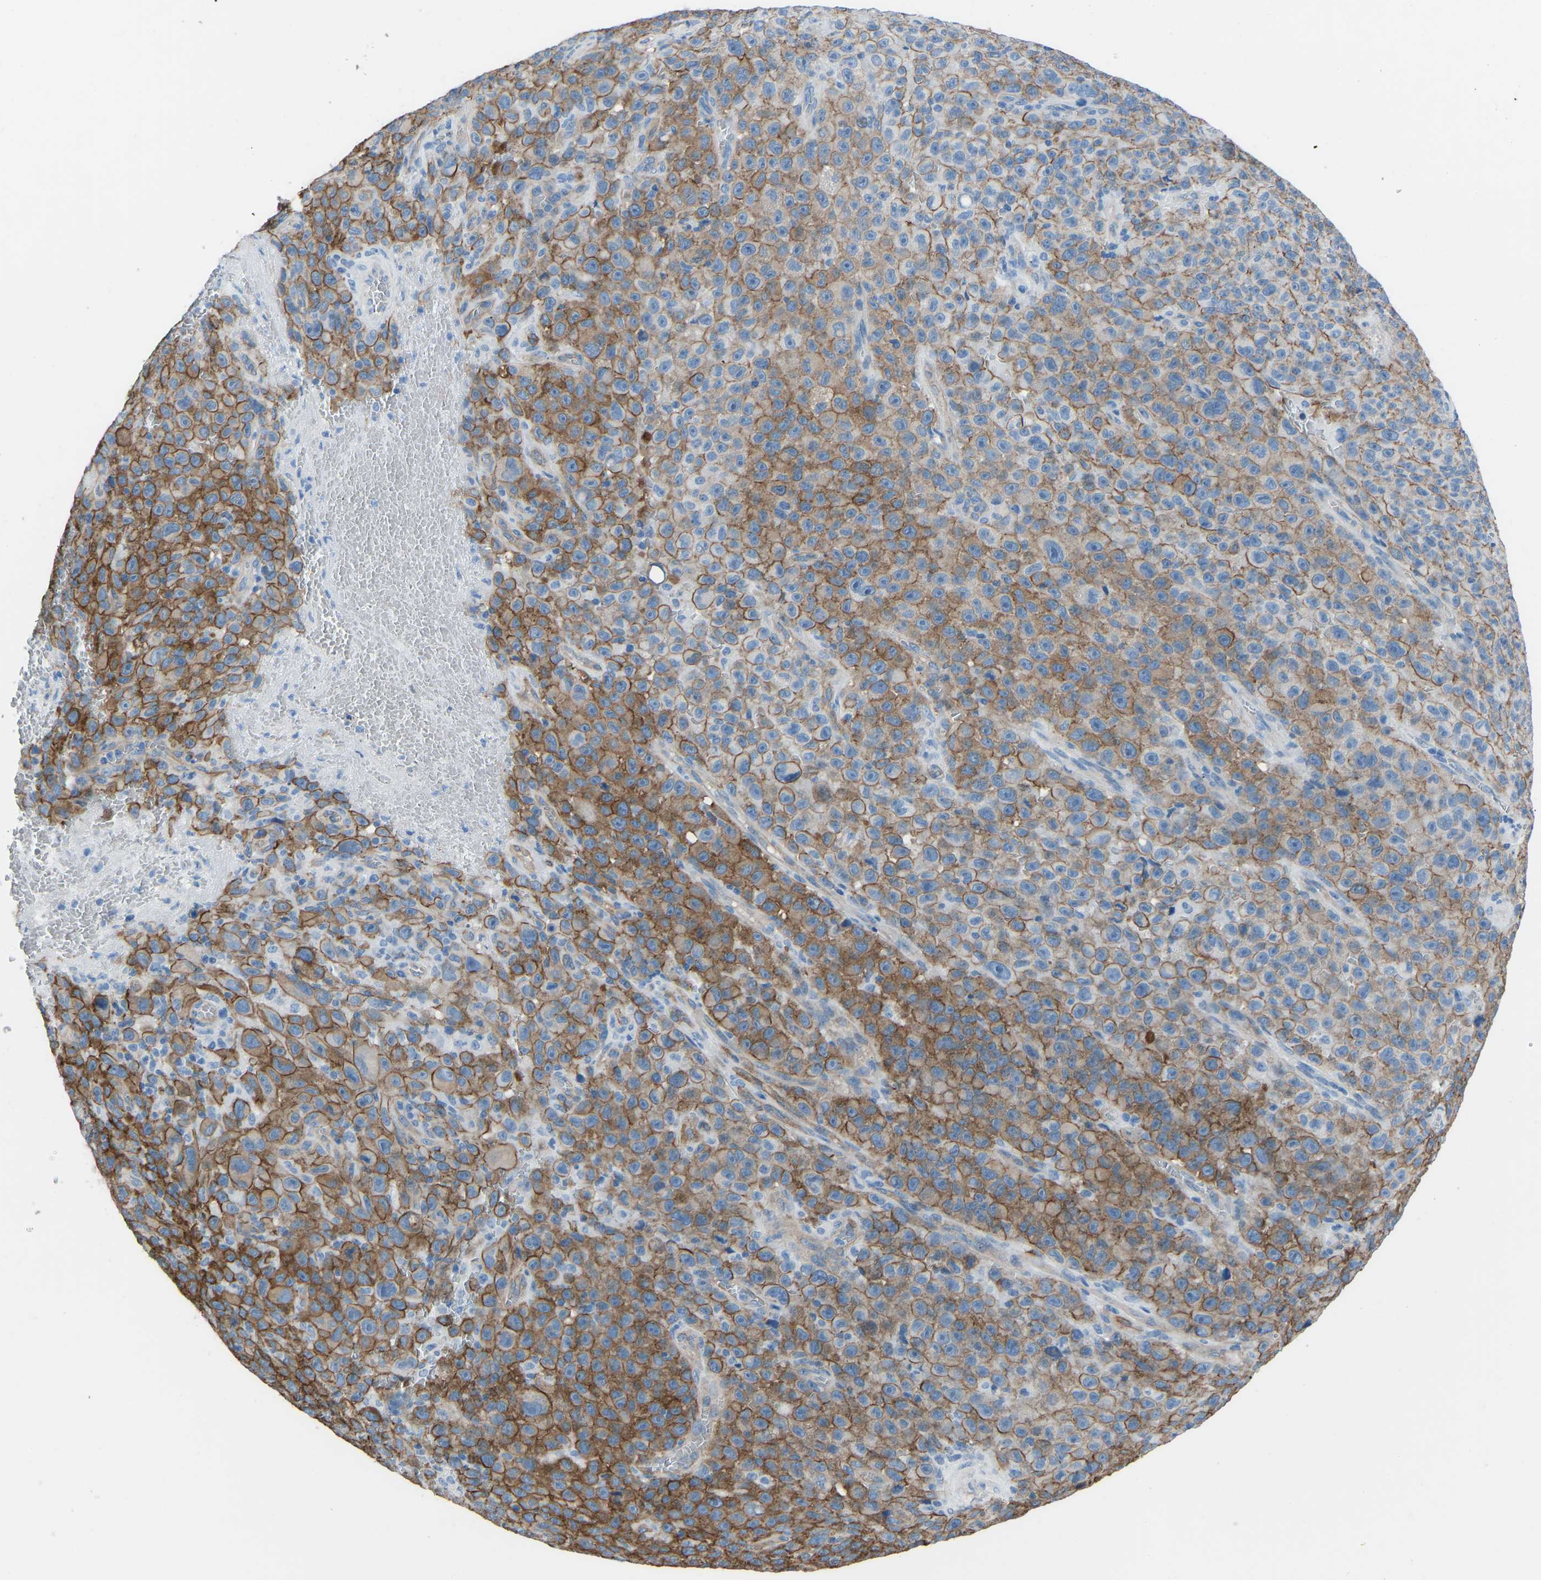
{"staining": {"intensity": "moderate", "quantity": ">75%", "location": "cytoplasmic/membranous"}, "tissue": "melanoma", "cell_type": "Tumor cells", "image_type": "cancer", "snomed": [{"axis": "morphology", "description": "Malignant melanoma, NOS"}, {"axis": "topography", "description": "Skin"}], "caption": "IHC histopathology image of malignant melanoma stained for a protein (brown), which reveals medium levels of moderate cytoplasmic/membranous positivity in approximately >75% of tumor cells.", "gene": "MYH10", "patient": {"sex": "female", "age": 82}}